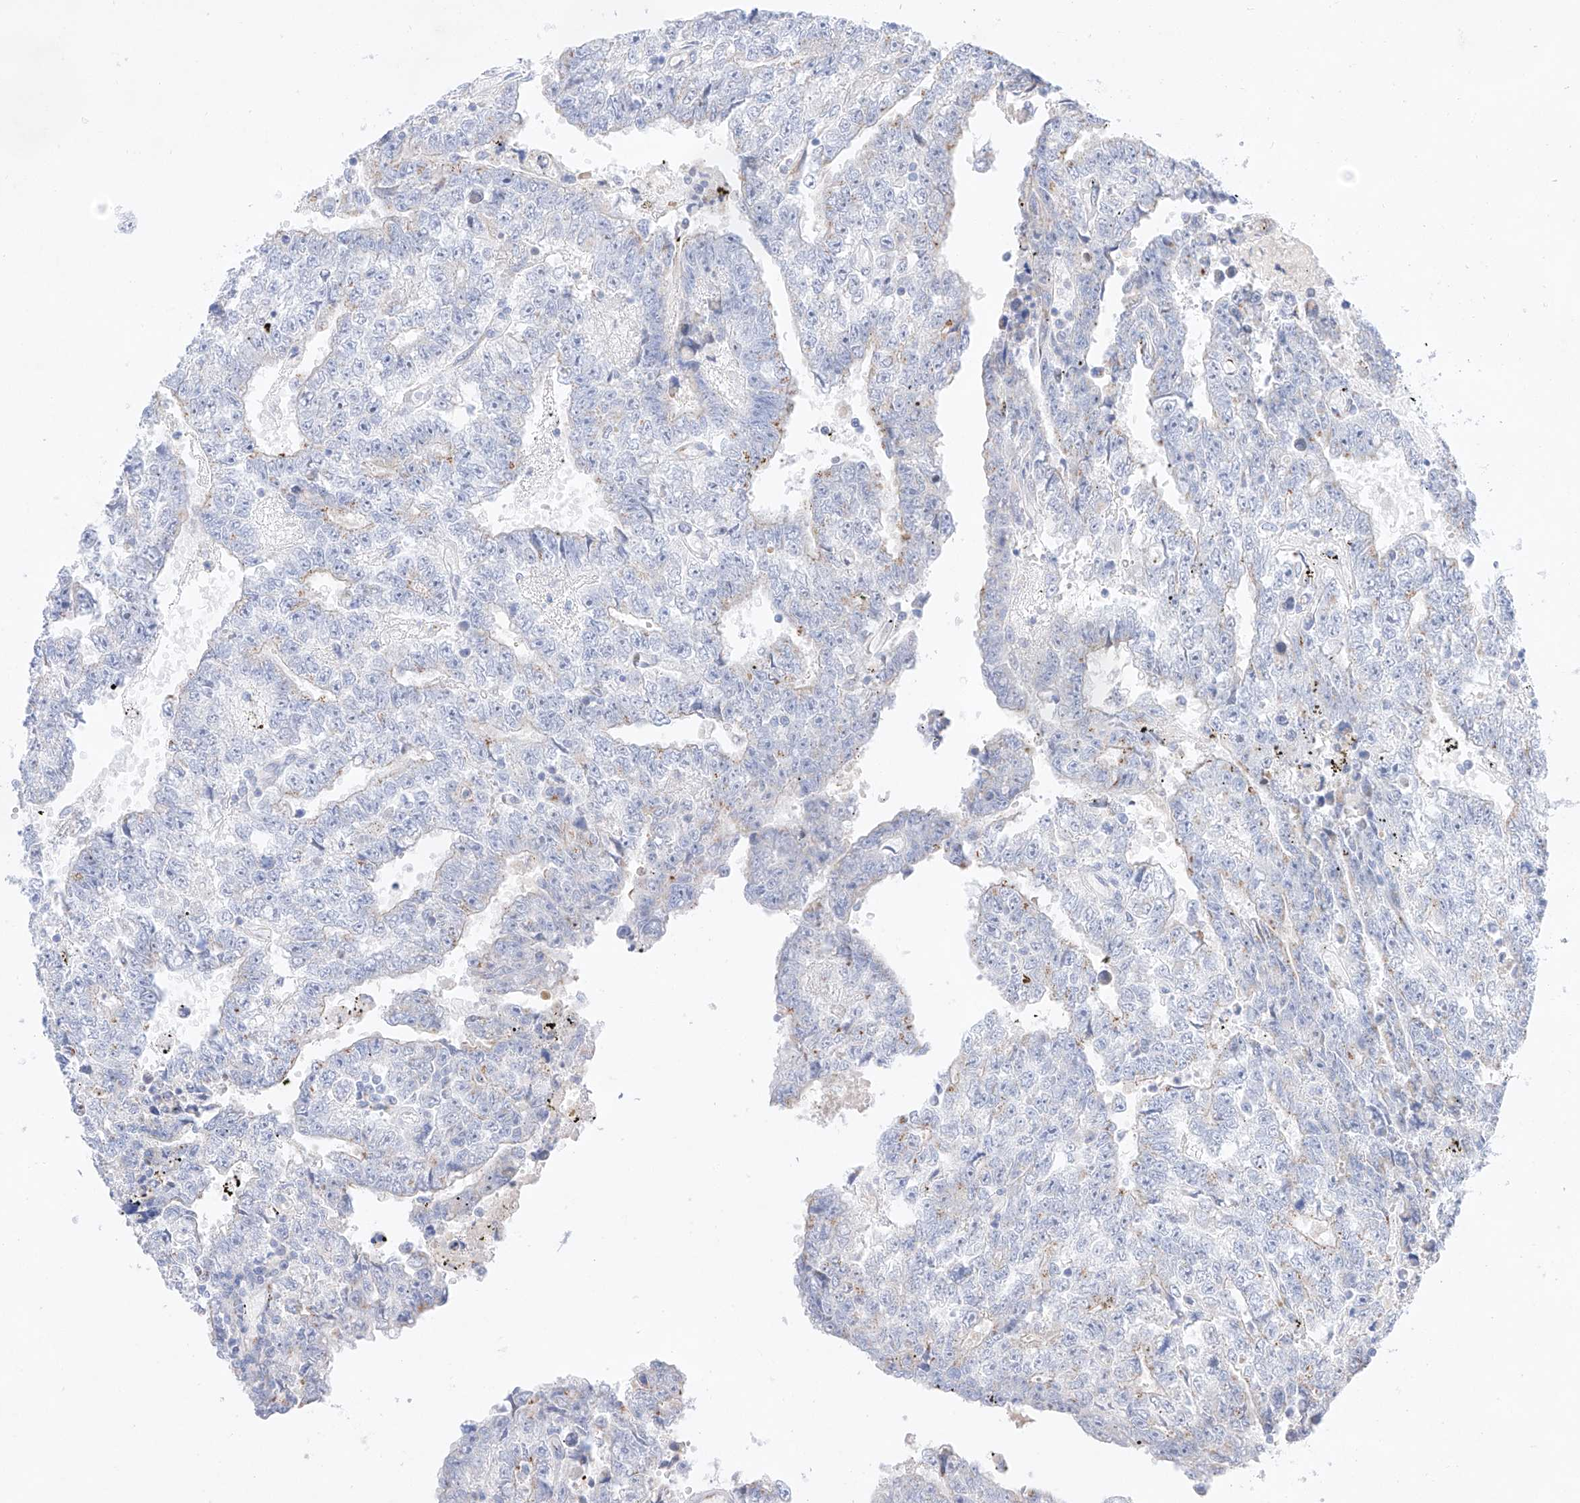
{"staining": {"intensity": "negative", "quantity": "none", "location": "none"}, "tissue": "testis cancer", "cell_type": "Tumor cells", "image_type": "cancer", "snomed": [{"axis": "morphology", "description": "Carcinoma, Embryonal, NOS"}, {"axis": "topography", "description": "Testis"}], "caption": "Image shows no significant protein staining in tumor cells of embryonal carcinoma (testis).", "gene": "NT5C3B", "patient": {"sex": "male", "age": 25}}